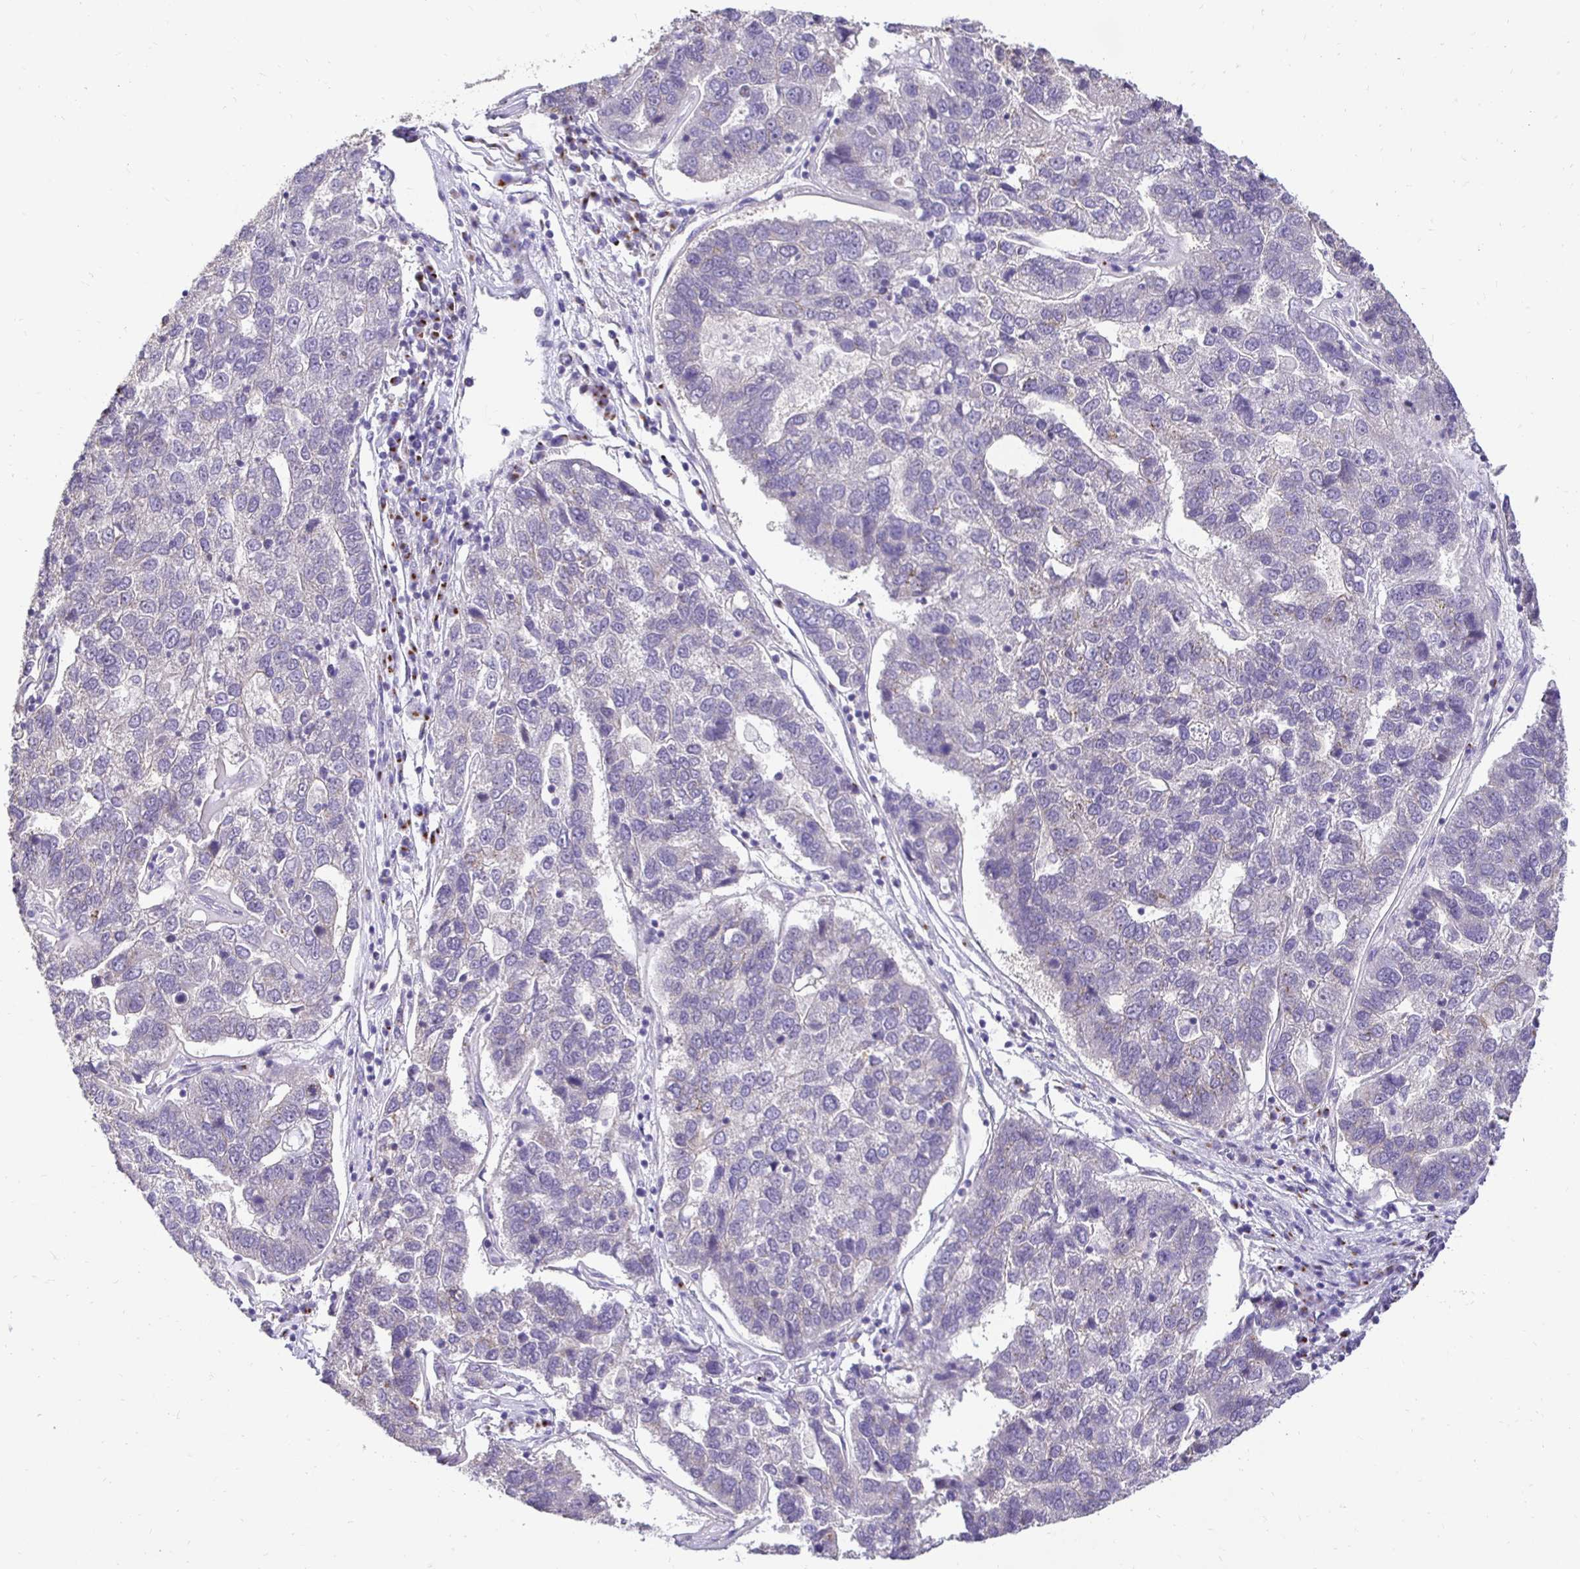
{"staining": {"intensity": "negative", "quantity": "none", "location": "none"}, "tissue": "pancreatic cancer", "cell_type": "Tumor cells", "image_type": "cancer", "snomed": [{"axis": "morphology", "description": "Adenocarcinoma, NOS"}, {"axis": "topography", "description": "Pancreas"}], "caption": "This is a image of immunohistochemistry (IHC) staining of pancreatic adenocarcinoma, which shows no expression in tumor cells. (DAB IHC, high magnification).", "gene": "SLC9A1", "patient": {"sex": "female", "age": 61}}